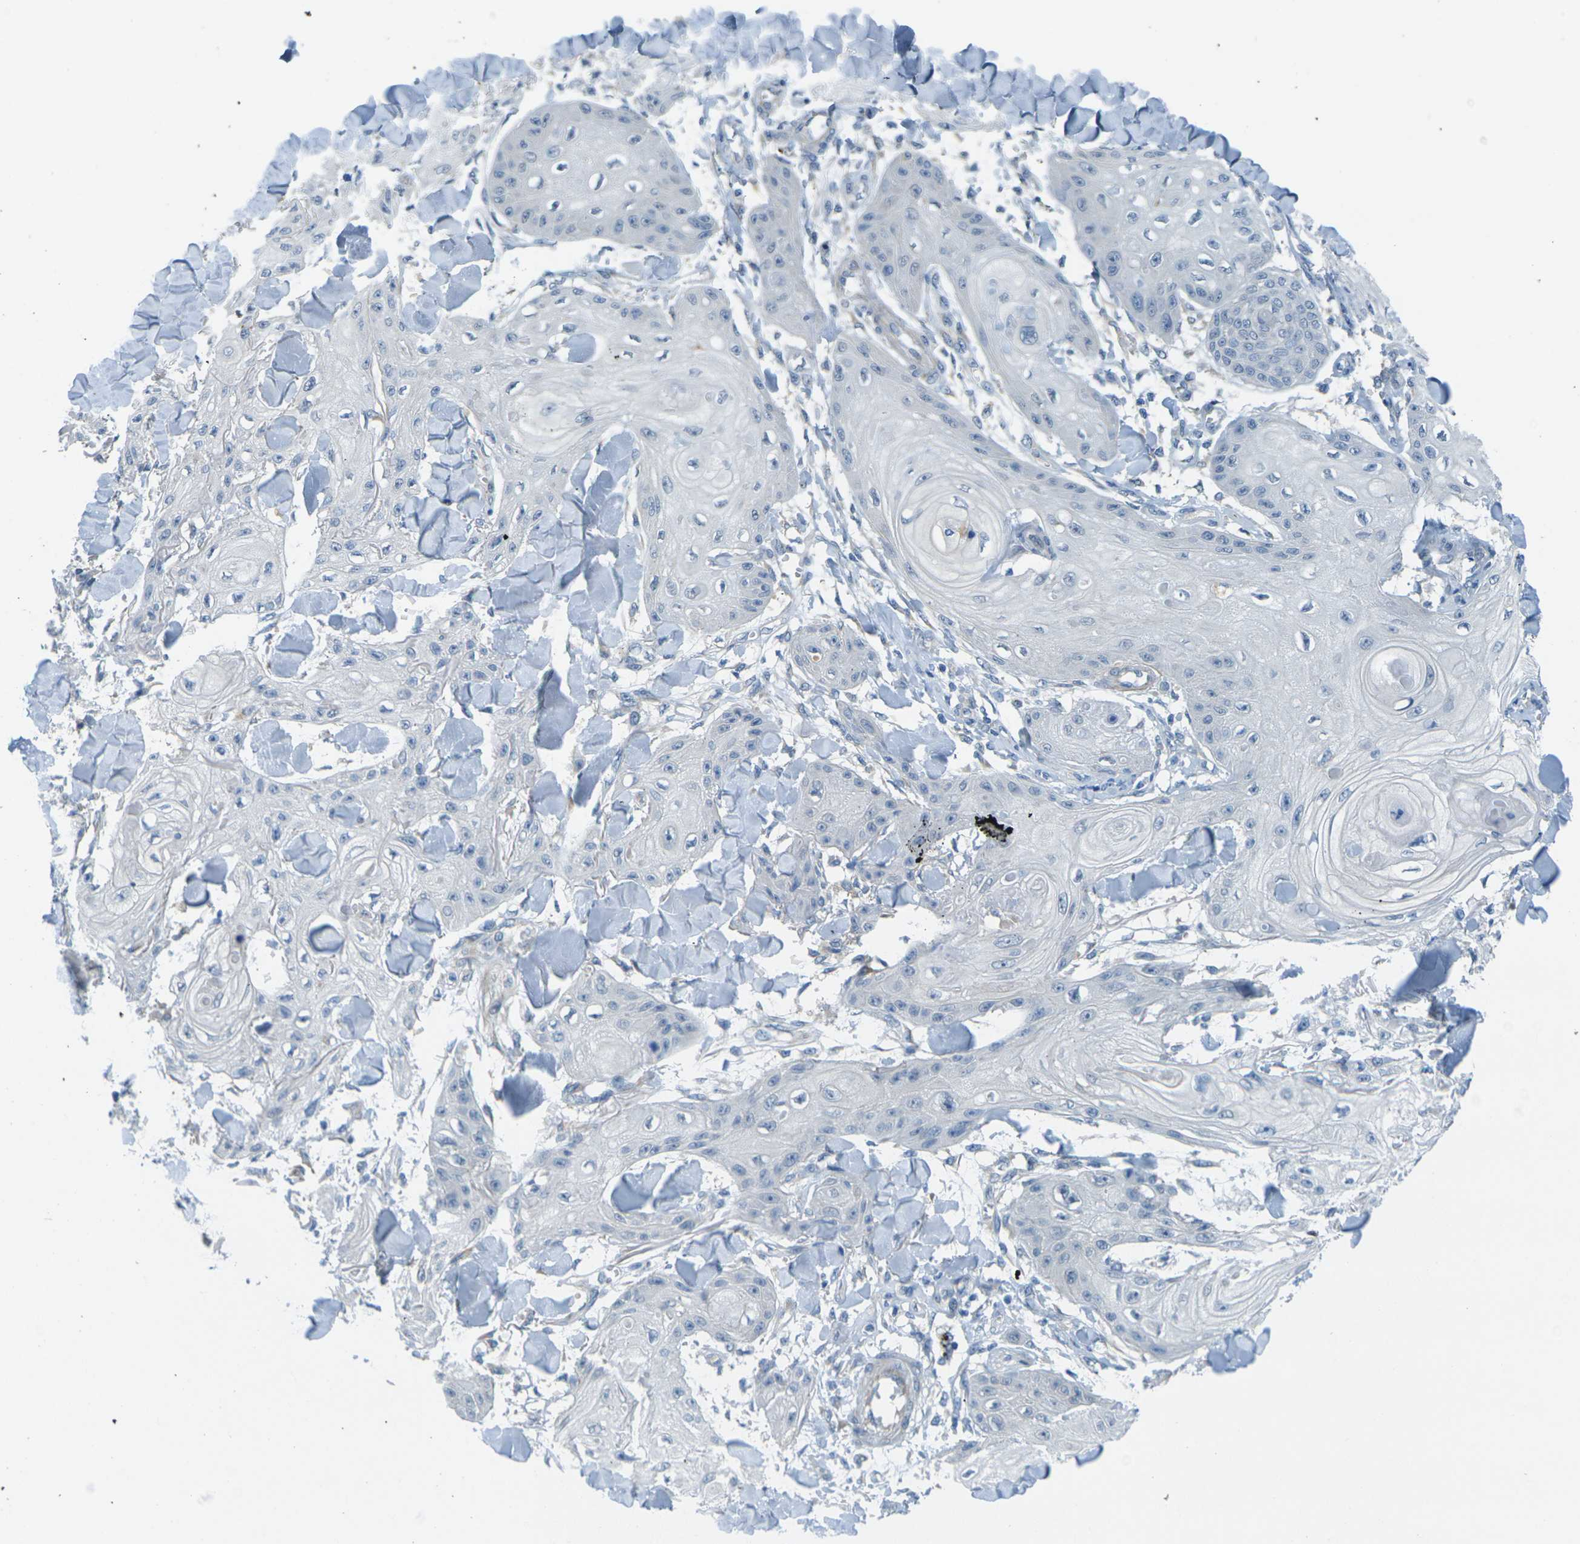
{"staining": {"intensity": "negative", "quantity": "none", "location": "none"}, "tissue": "skin cancer", "cell_type": "Tumor cells", "image_type": "cancer", "snomed": [{"axis": "morphology", "description": "Squamous cell carcinoma, NOS"}, {"axis": "topography", "description": "Skin"}], "caption": "Protein analysis of skin cancer demonstrates no significant positivity in tumor cells. (Brightfield microscopy of DAB (3,3'-diaminobenzidine) immunohistochemistry at high magnification).", "gene": "CYP2C8", "patient": {"sex": "male", "age": 74}}